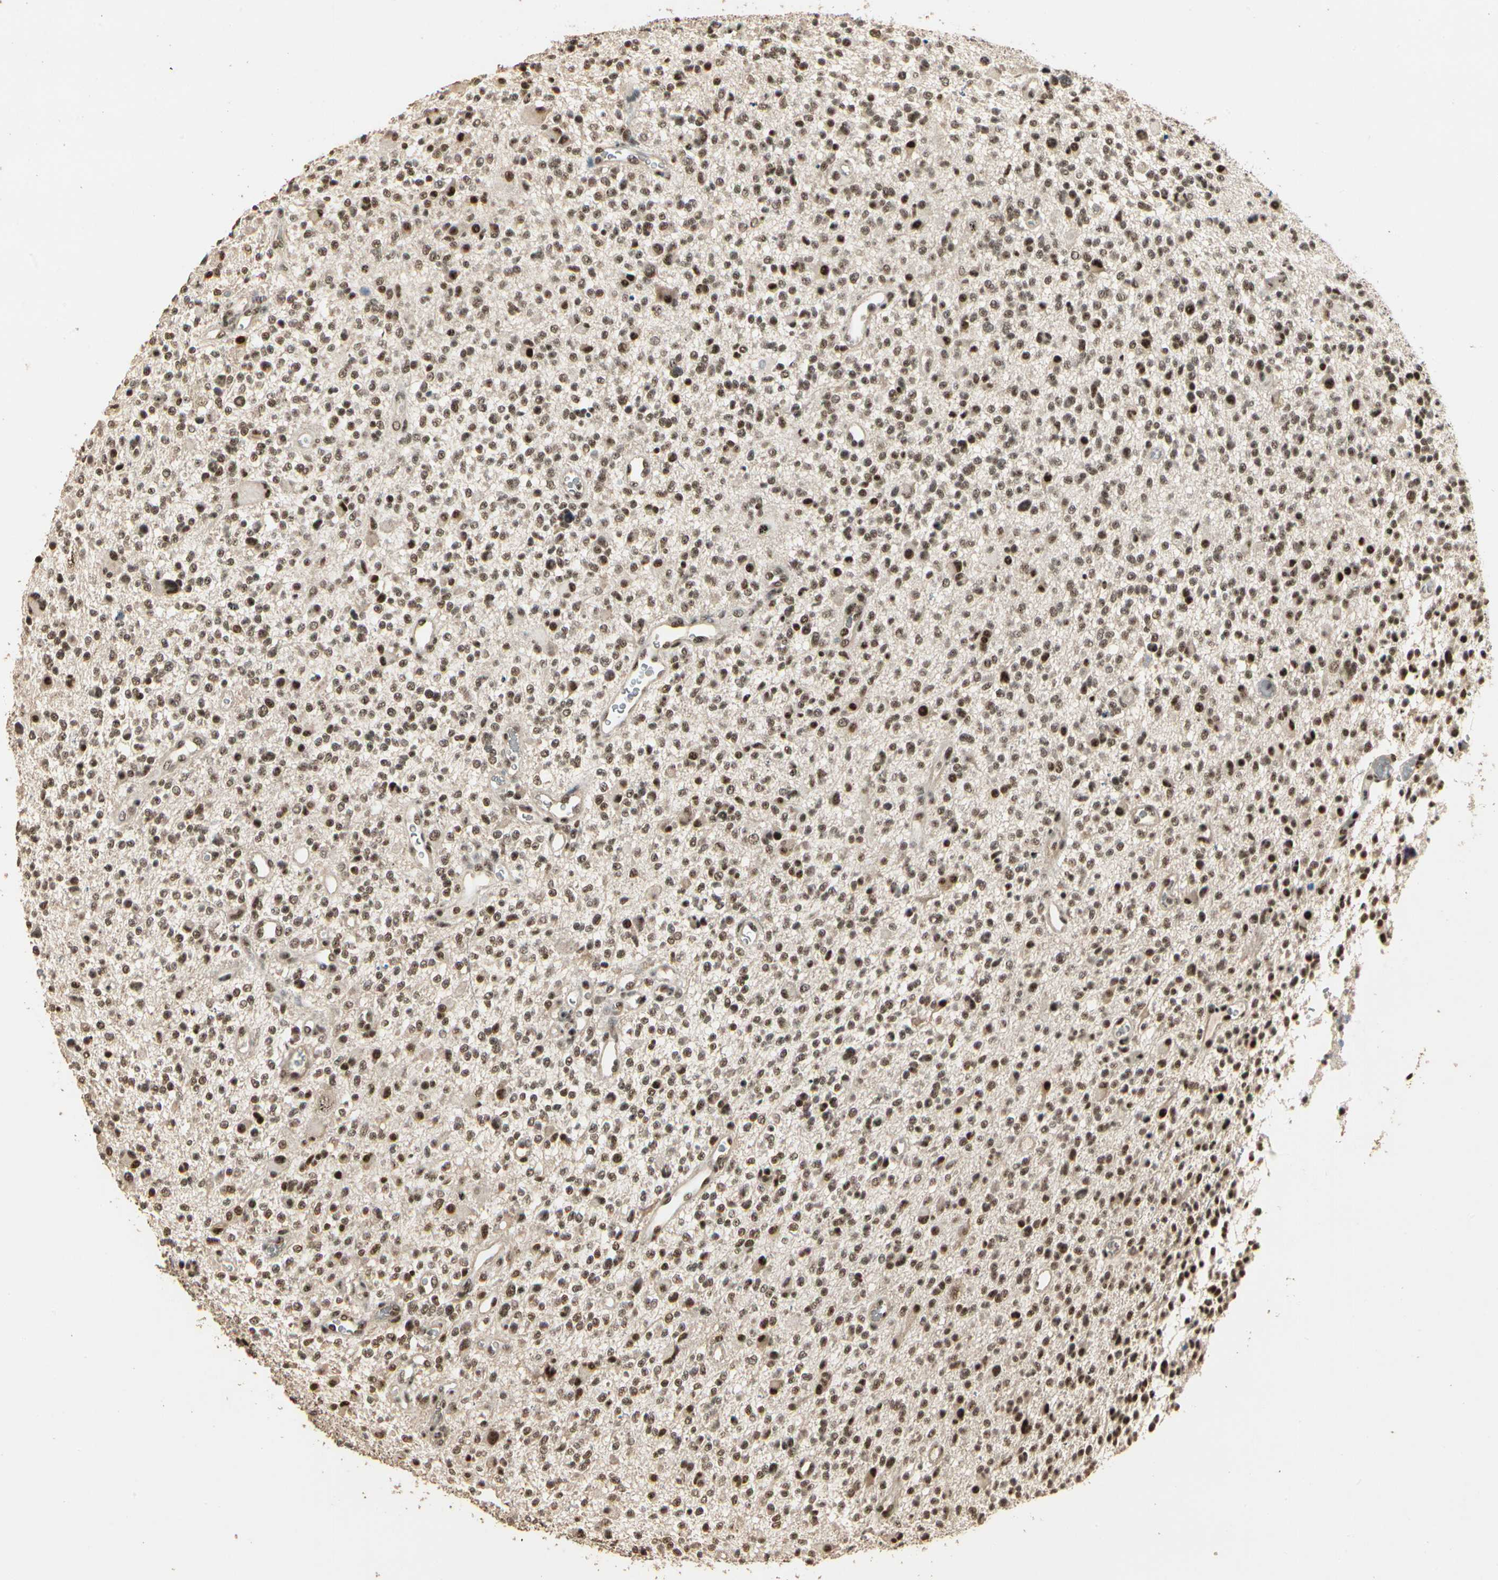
{"staining": {"intensity": "moderate", "quantity": ">75%", "location": "nuclear"}, "tissue": "glioma", "cell_type": "Tumor cells", "image_type": "cancer", "snomed": [{"axis": "morphology", "description": "Glioma, malignant, High grade"}, {"axis": "topography", "description": "Brain"}], "caption": "Immunohistochemistry (IHC) (DAB (3,3'-diaminobenzidine)) staining of glioma reveals moderate nuclear protein positivity in approximately >75% of tumor cells. The staining was performed using DAB (3,3'-diaminobenzidine), with brown indicating positive protein expression. Nuclei are stained blue with hematoxylin.", "gene": "RBM25", "patient": {"sex": "male", "age": 48}}